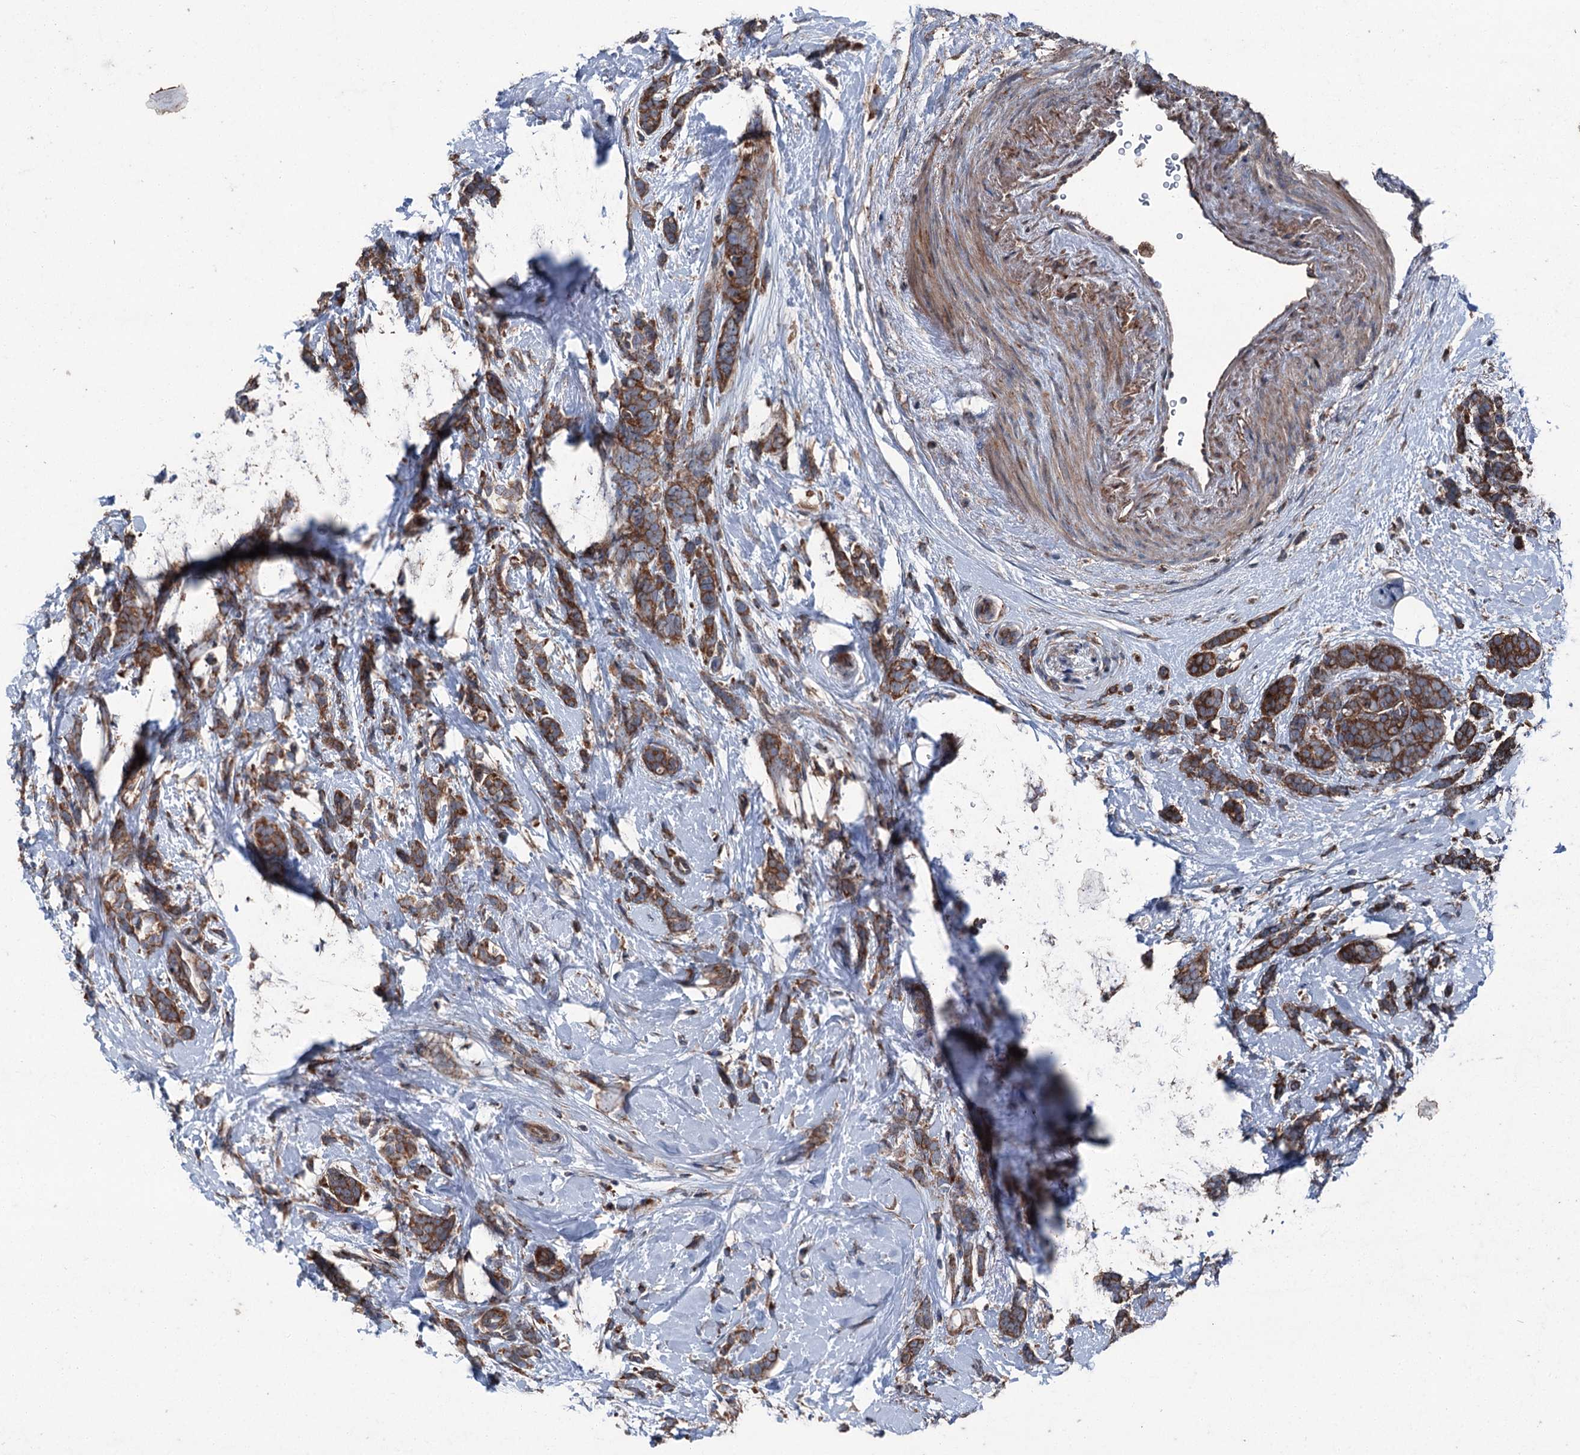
{"staining": {"intensity": "strong", "quantity": ">75%", "location": "cytoplasmic/membranous"}, "tissue": "breast cancer", "cell_type": "Tumor cells", "image_type": "cancer", "snomed": [{"axis": "morphology", "description": "Lobular carcinoma"}, {"axis": "topography", "description": "Breast"}], "caption": "A micrograph of breast cancer stained for a protein shows strong cytoplasmic/membranous brown staining in tumor cells.", "gene": "RUFY1", "patient": {"sex": "female", "age": 58}}